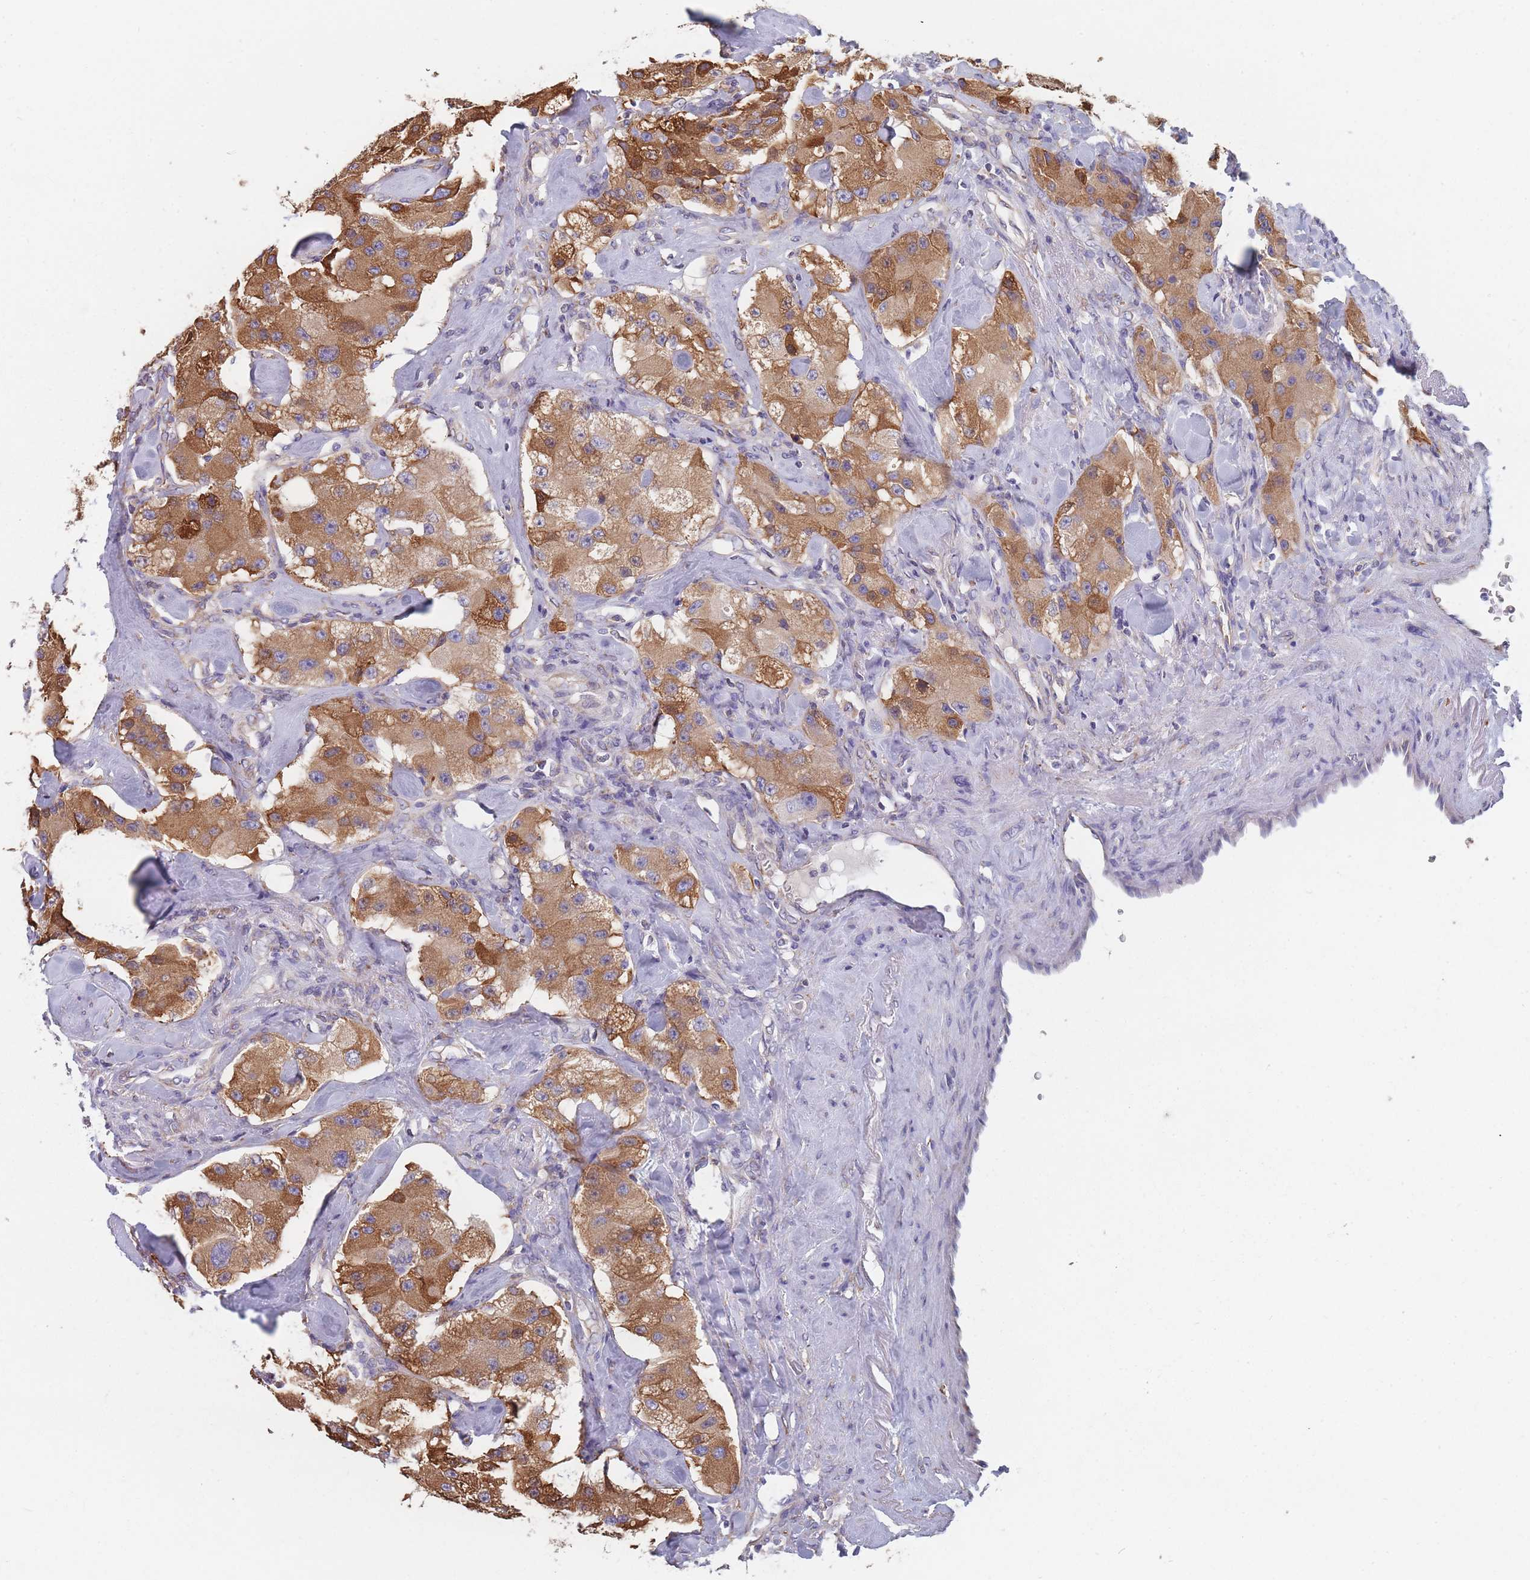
{"staining": {"intensity": "moderate", "quantity": ">75%", "location": "cytoplasmic/membranous"}, "tissue": "carcinoid", "cell_type": "Tumor cells", "image_type": "cancer", "snomed": [{"axis": "morphology", "description": "Carcinoid, malignant, NOS"}, {"axis": "topography", "description": "Pancreas"}], "caption": "DAB immunohistochemical staining of human malignant carcinoid demonstrates moderate cytoplasmic/membranous protein expression in about >75% of tumor cells.", "gene": "OR7C2", "patient": {"sex": "male", "age": 41}}